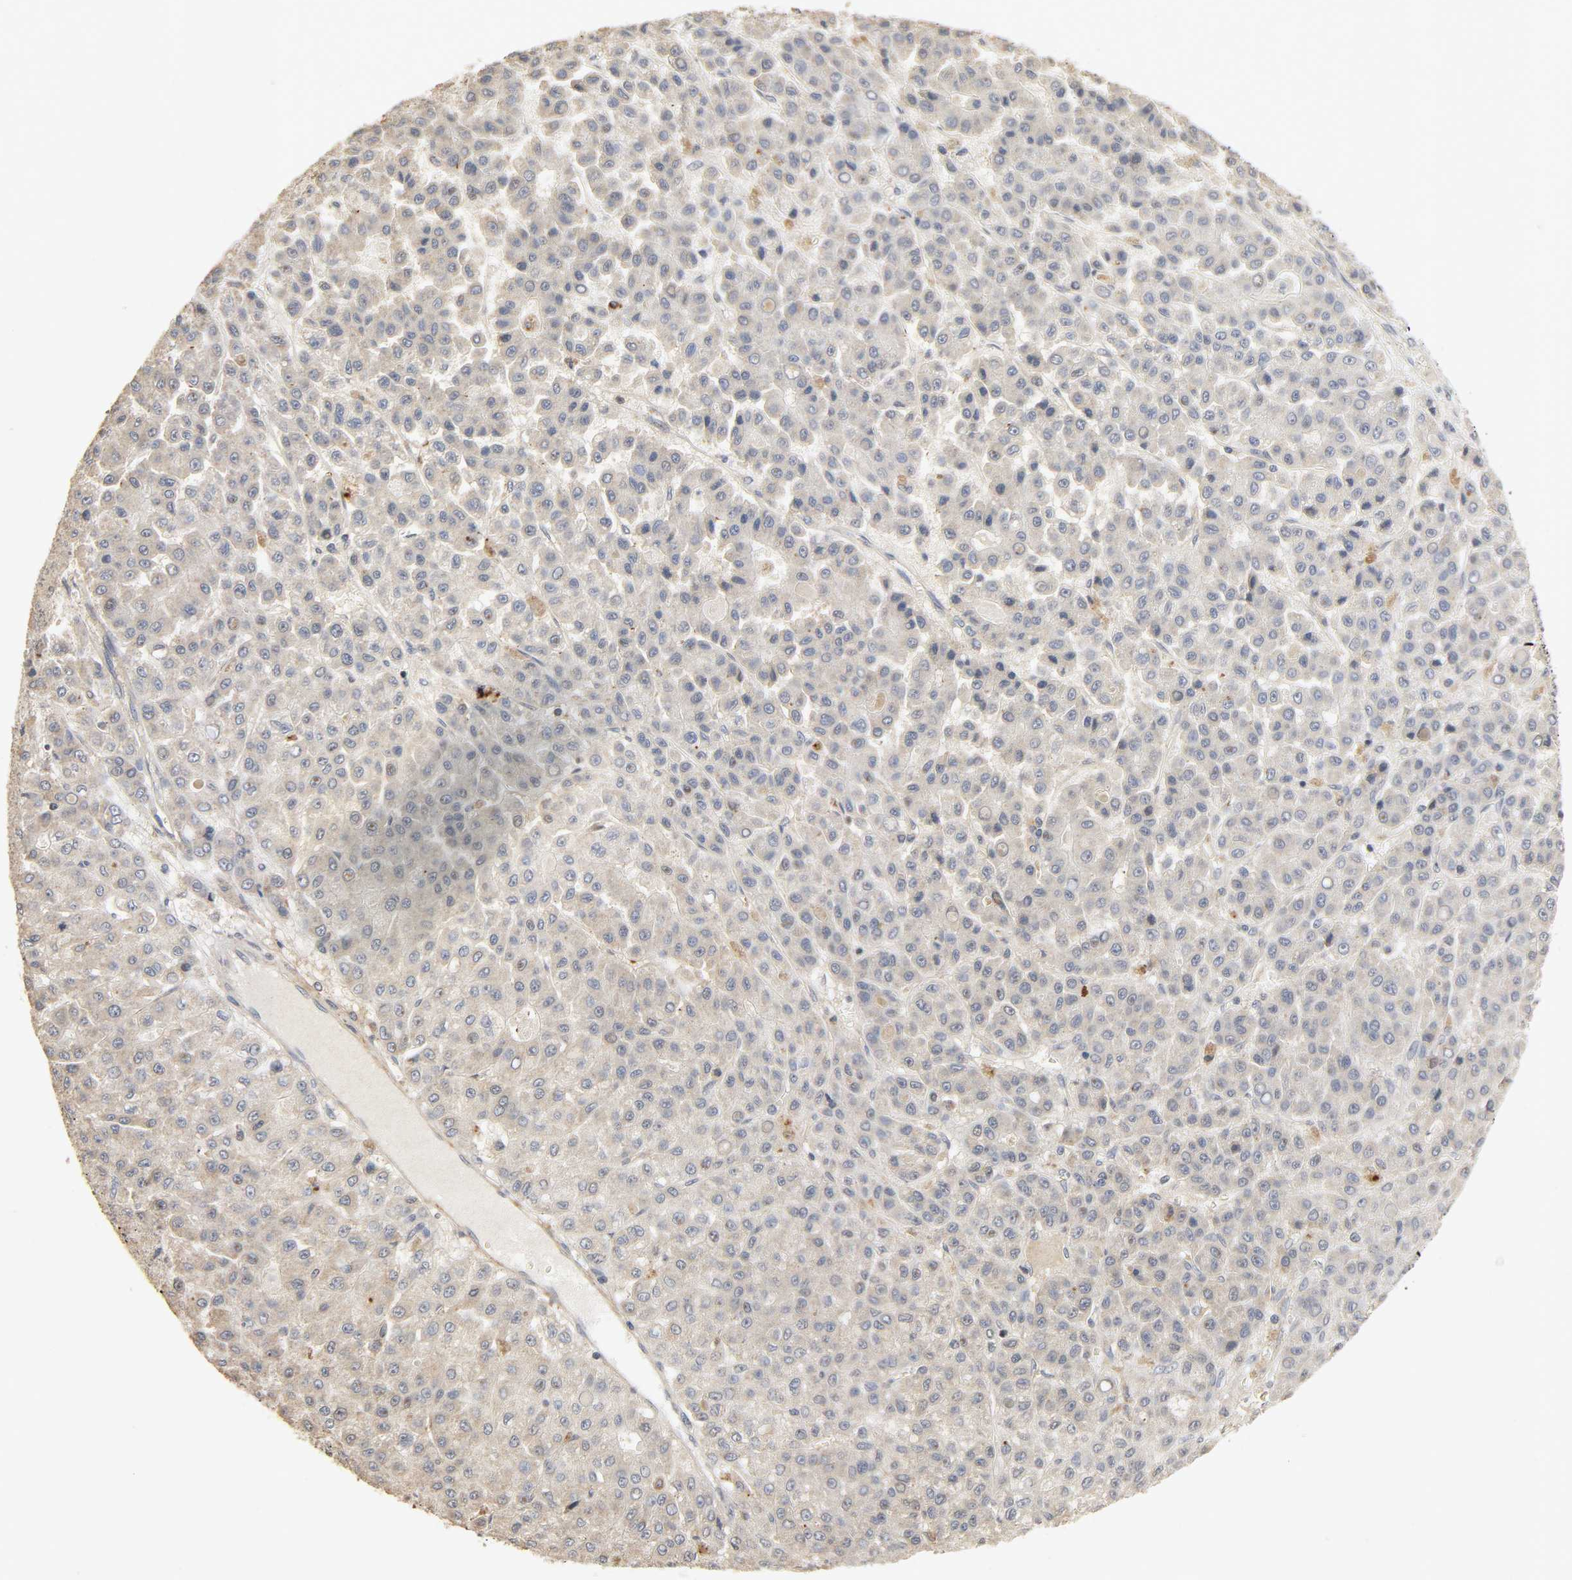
{"staining": {"intensity": "weak", "quantity": "25%-75%", "location": "cytoplasmic/membranous"}, "tissue": "liver cancer", "cell_type": "Tumor cells", "image_type": "cancer", "snomed": [{"axis": "morphology", "description": "Carcinoma, Hepatocellular, NOS"}, {"axis": "topography", "description": "Liver"}], "caption": "Immunohistochemical staining of hepatocellular carcinoma (liver) exhibits weak cytoplasmic/membranous protein expression in approximately 25%-75% of tumor cells. (Brightfield microscopy of DAB IHC at high magnification).", "gene": "CLEC4E", "patient": {"sex": "male", "age": 70}}